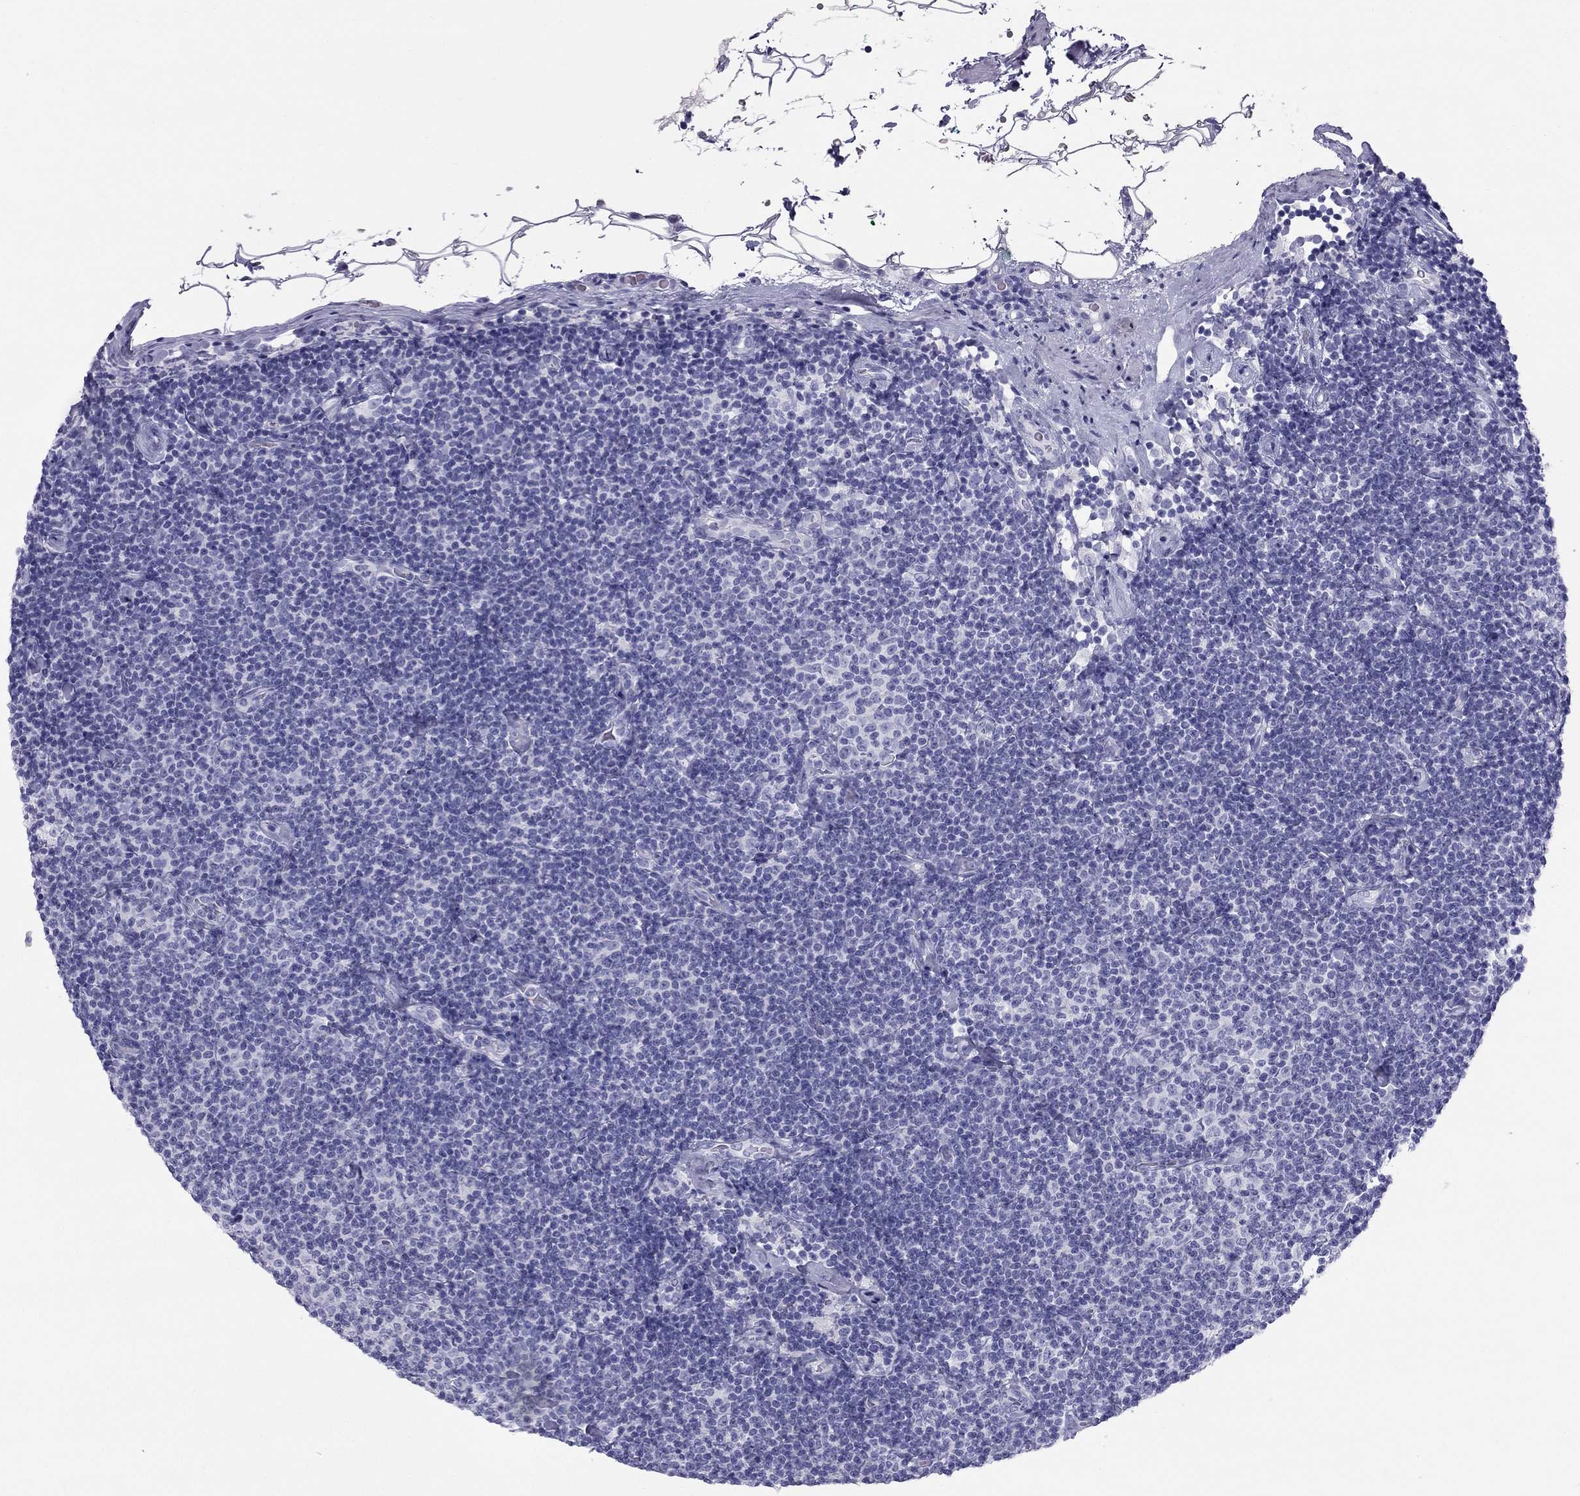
{"staining": {"intensity": "negative", "quantity": "none", "location": "none"}, "tissue": "lymphoma", "cell_type": "Tumor cells", "image_type": "cancer", "snomed": [{"axis": "morphology", "description": "Malignant lymphoma, non-Hodgkin's type, Low grade"}, {"axis": "topography", "description": "Lymph node"}], "caption": "Immunohistochemical staining of human malignant lymphoma, non-Hodgkin's type (low-grade) demonstrates no significant positivity in tumor cells.", "gene": "TRPM3", "patient": {"sex": "male", "age": 81}}